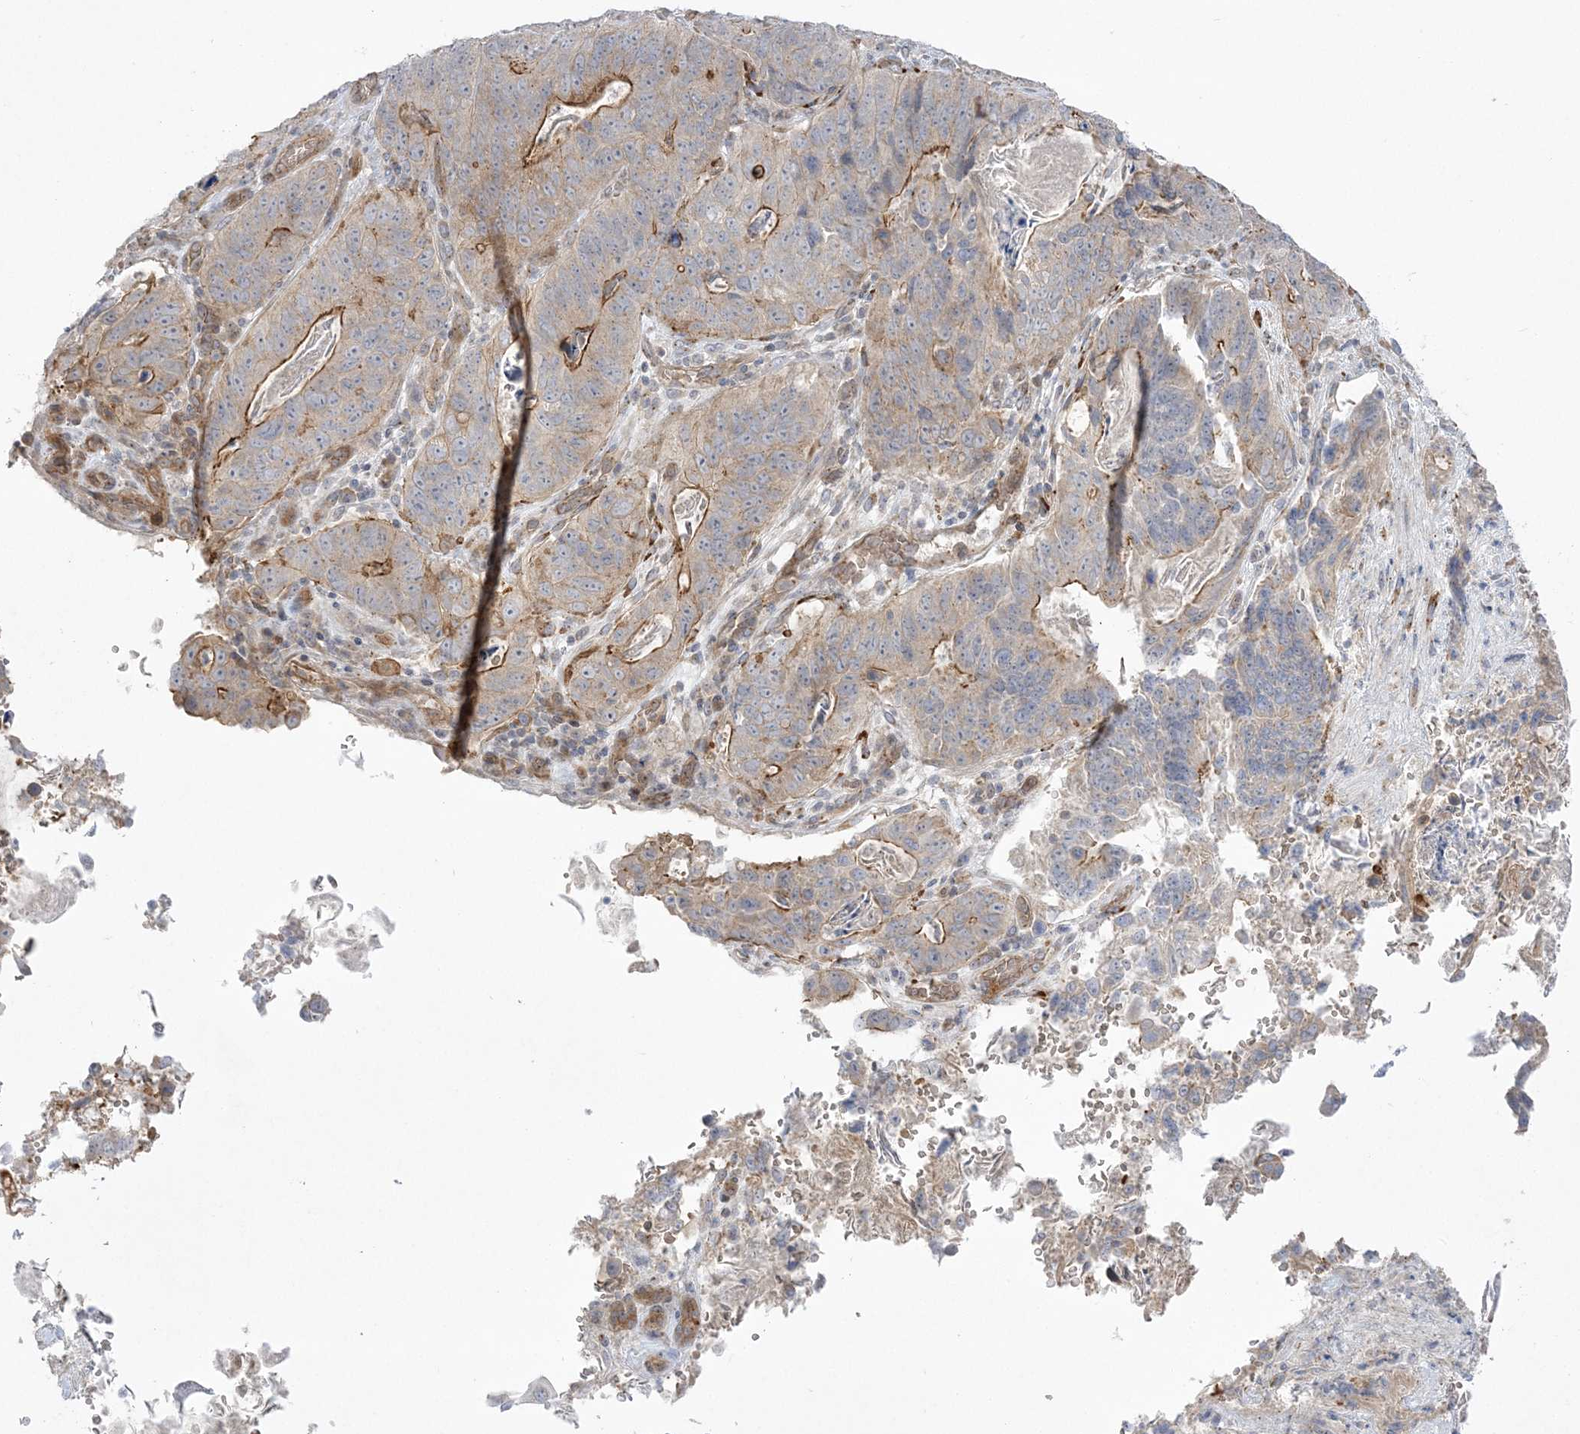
{"staining": {"intensity": "moderate", "quantity": "25%-75%", "location": "cytoplasmic/membranous"}, "tissue": "stomach cancer", "cell_type": "Tumor cells", "image_type": "cancer", "snomed": [{"axis": "morphology", "description": "Normal tissue, NOS"}, {"axis": "morphology", "description": "Adenocarcinoma, NOS"}, {"axis": "topography", "description": "Stomach"}], "caption": "Adenocarcinoma (stomach) stained with IHC exhibits moderate cytoplasmic/membranous staining in about 25%-75% of tumor cells. The protein is stained brown, and the nuclei are stained in blue (DAB (3,3'-diaminobenzidine) IHC with brightfield microscopy, high magnification).", "gene": "ADAMTS12", "patient": {"sex": "female", "age": 89}}